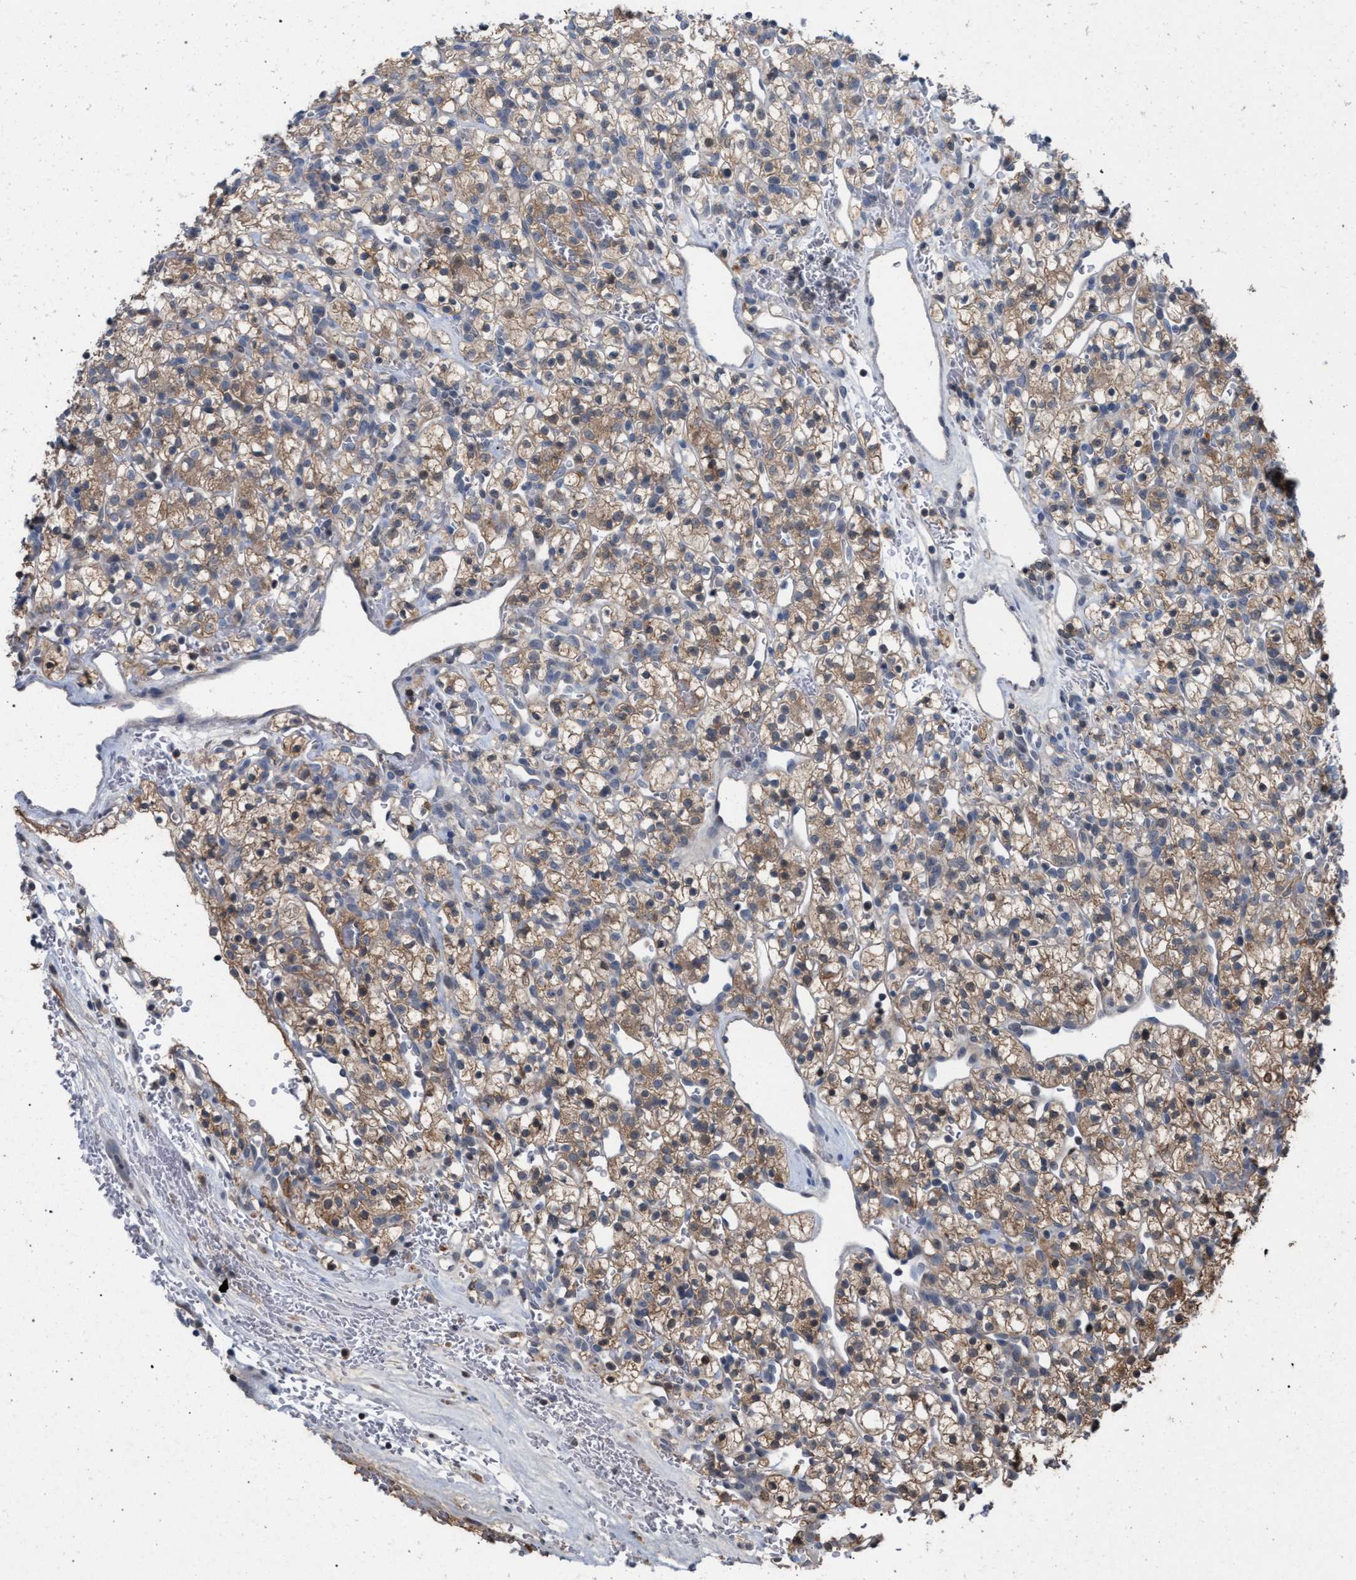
{"staining": {"intensity": "moderate", "quantity": ">75%", "location": "cytoplasmic/membranous"}, "tissue": "renal cancer", "cell_type": "Tumor cells", "image_type": "cancer", "snomed": [{"axis": "morphology", "description": "Adenocarcinoma, NOS"}, {"axis": "topography", "description": "Kidney"}], "caption": "Brown immunohistochemical staining in renal cancer (adenocarcinoma) demonstrates moderate cytoplasmic/membranous expression in about >75% of tumor cells.", "gene": "TECPR1", "patient": {"sex": "female", "age": 57}}